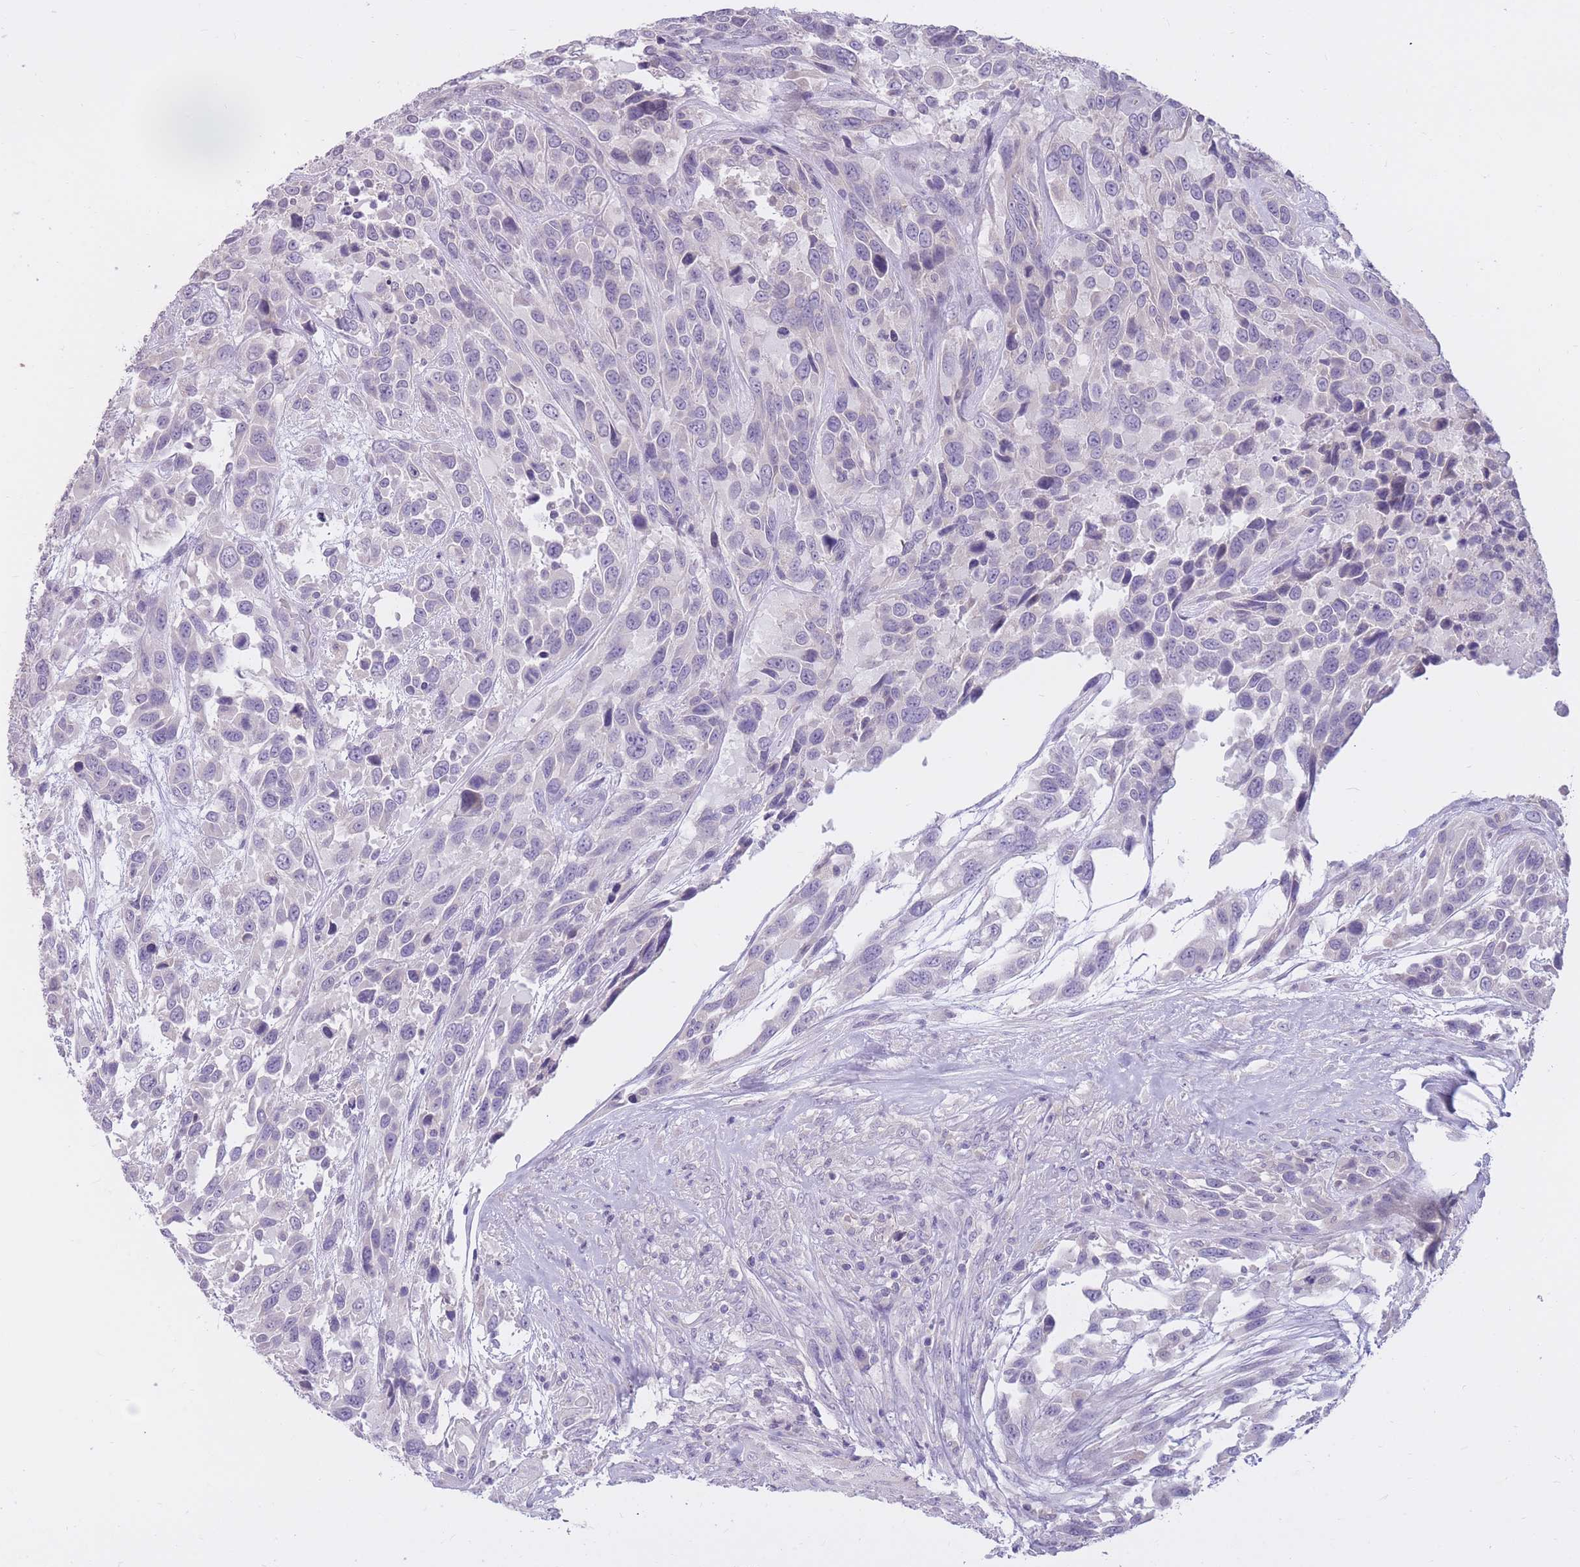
{"staining": {"intensity": "negative", "quantity": "none", "location": "none"}, "tissue": "urothelial cancer", "cell_type": "Tumor cells", "image_type": "cancer", "snomed": [{"axis": "morphology", "description": "Urothelial carcinoma, High grade"}, {"axis": "topography", "description": "Urinary bladder"}], "caption": "This is an IHC micrograph of urothelial carcinoma (high-grade). There is no staining in tumor cells.", "gene": "RNF170", "patient": {"sex": "female", "age": 70}}